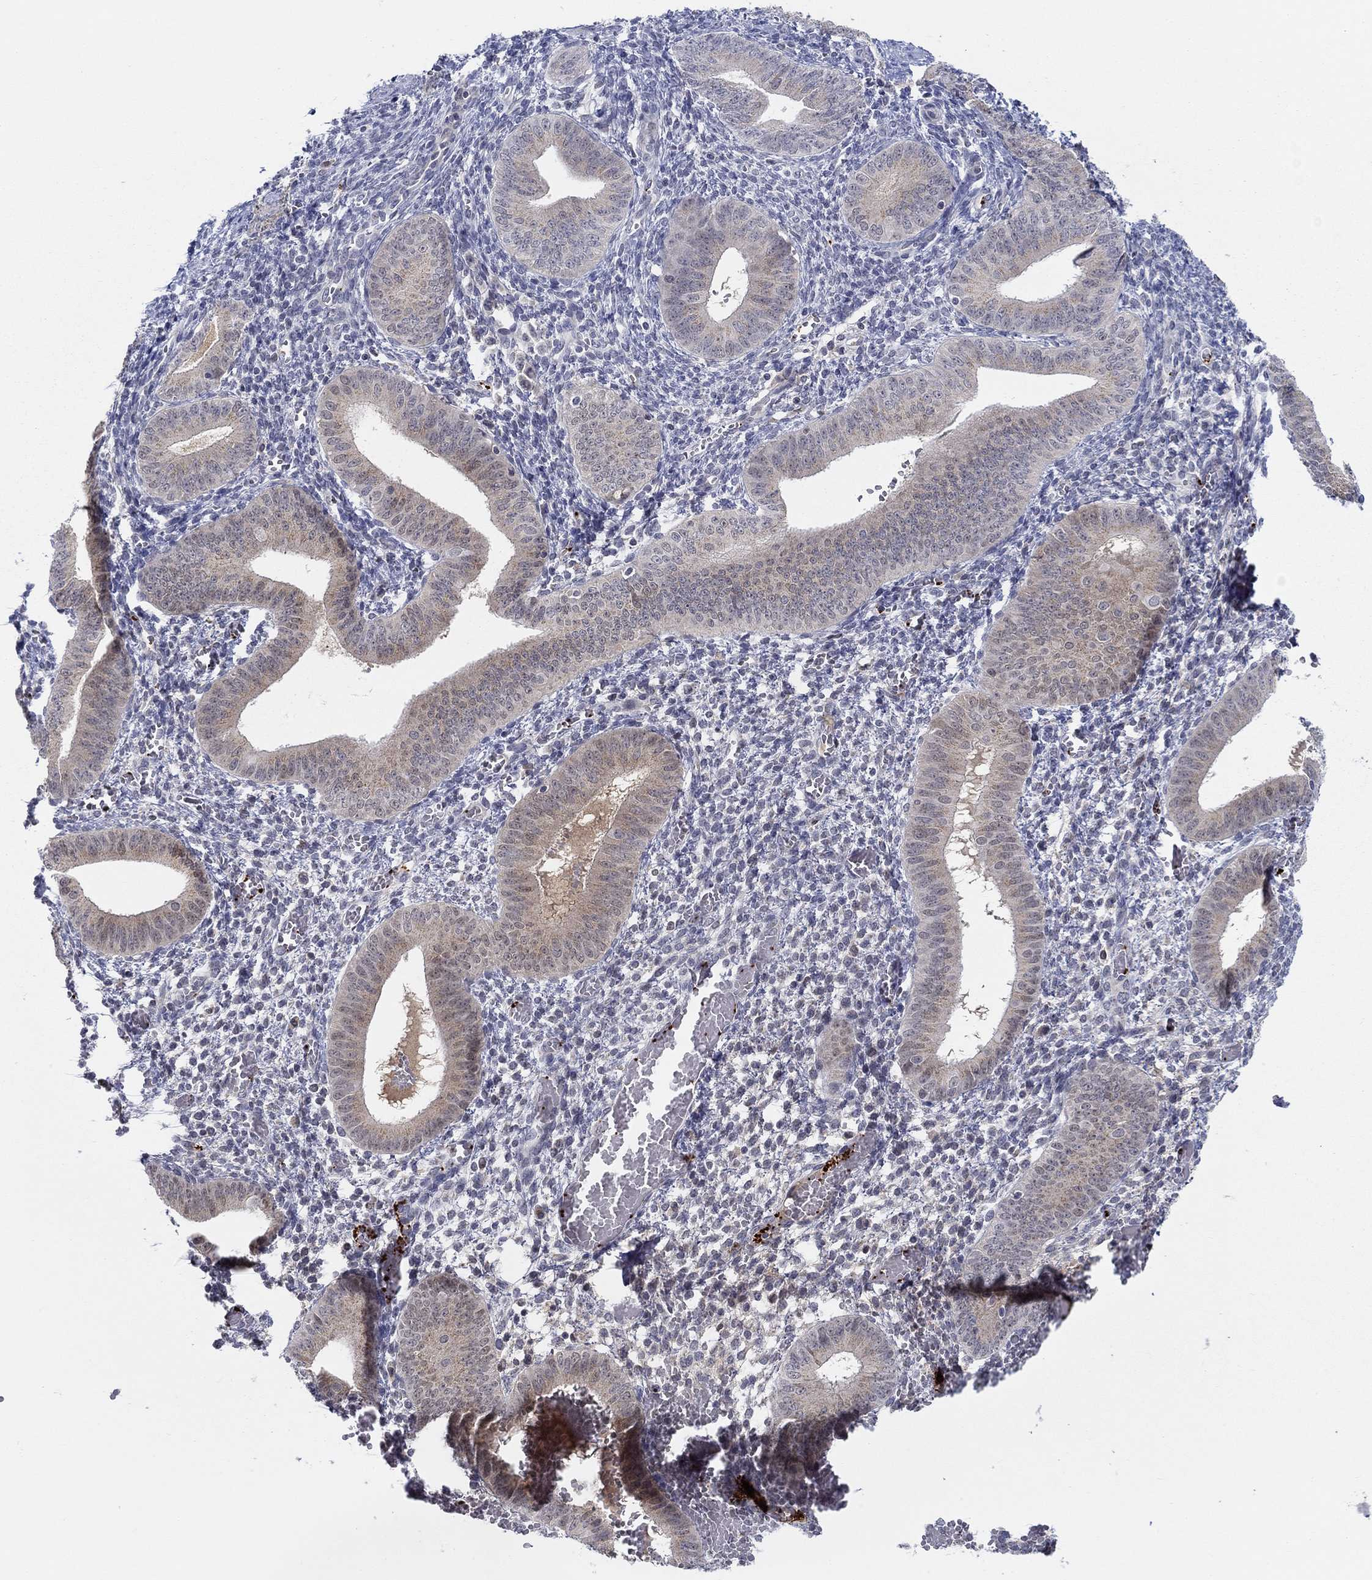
{"staining": {"intensity": "negative", "quantity": "none", "location": "none"}, "tissue": "endometrium", "cell_type": "Cells in endometrial stroma", "image_type": "normal", "snomed": [{"axis": "morphology", "description": "Normal tissue, NOS"}, {"axis": "topography", "description": "Endometrium"}], "caption": "This is a image of immunohistochemistry staining of normal endometrium, which shows no positivity in cells in endometrial stroma. (DAB (3,3'-diaminobenzidine) IHC visualized using brightfield microscopy, high magnification).", "gene": "ALOX12", "patient": {"sex": "female", "age": 42}}